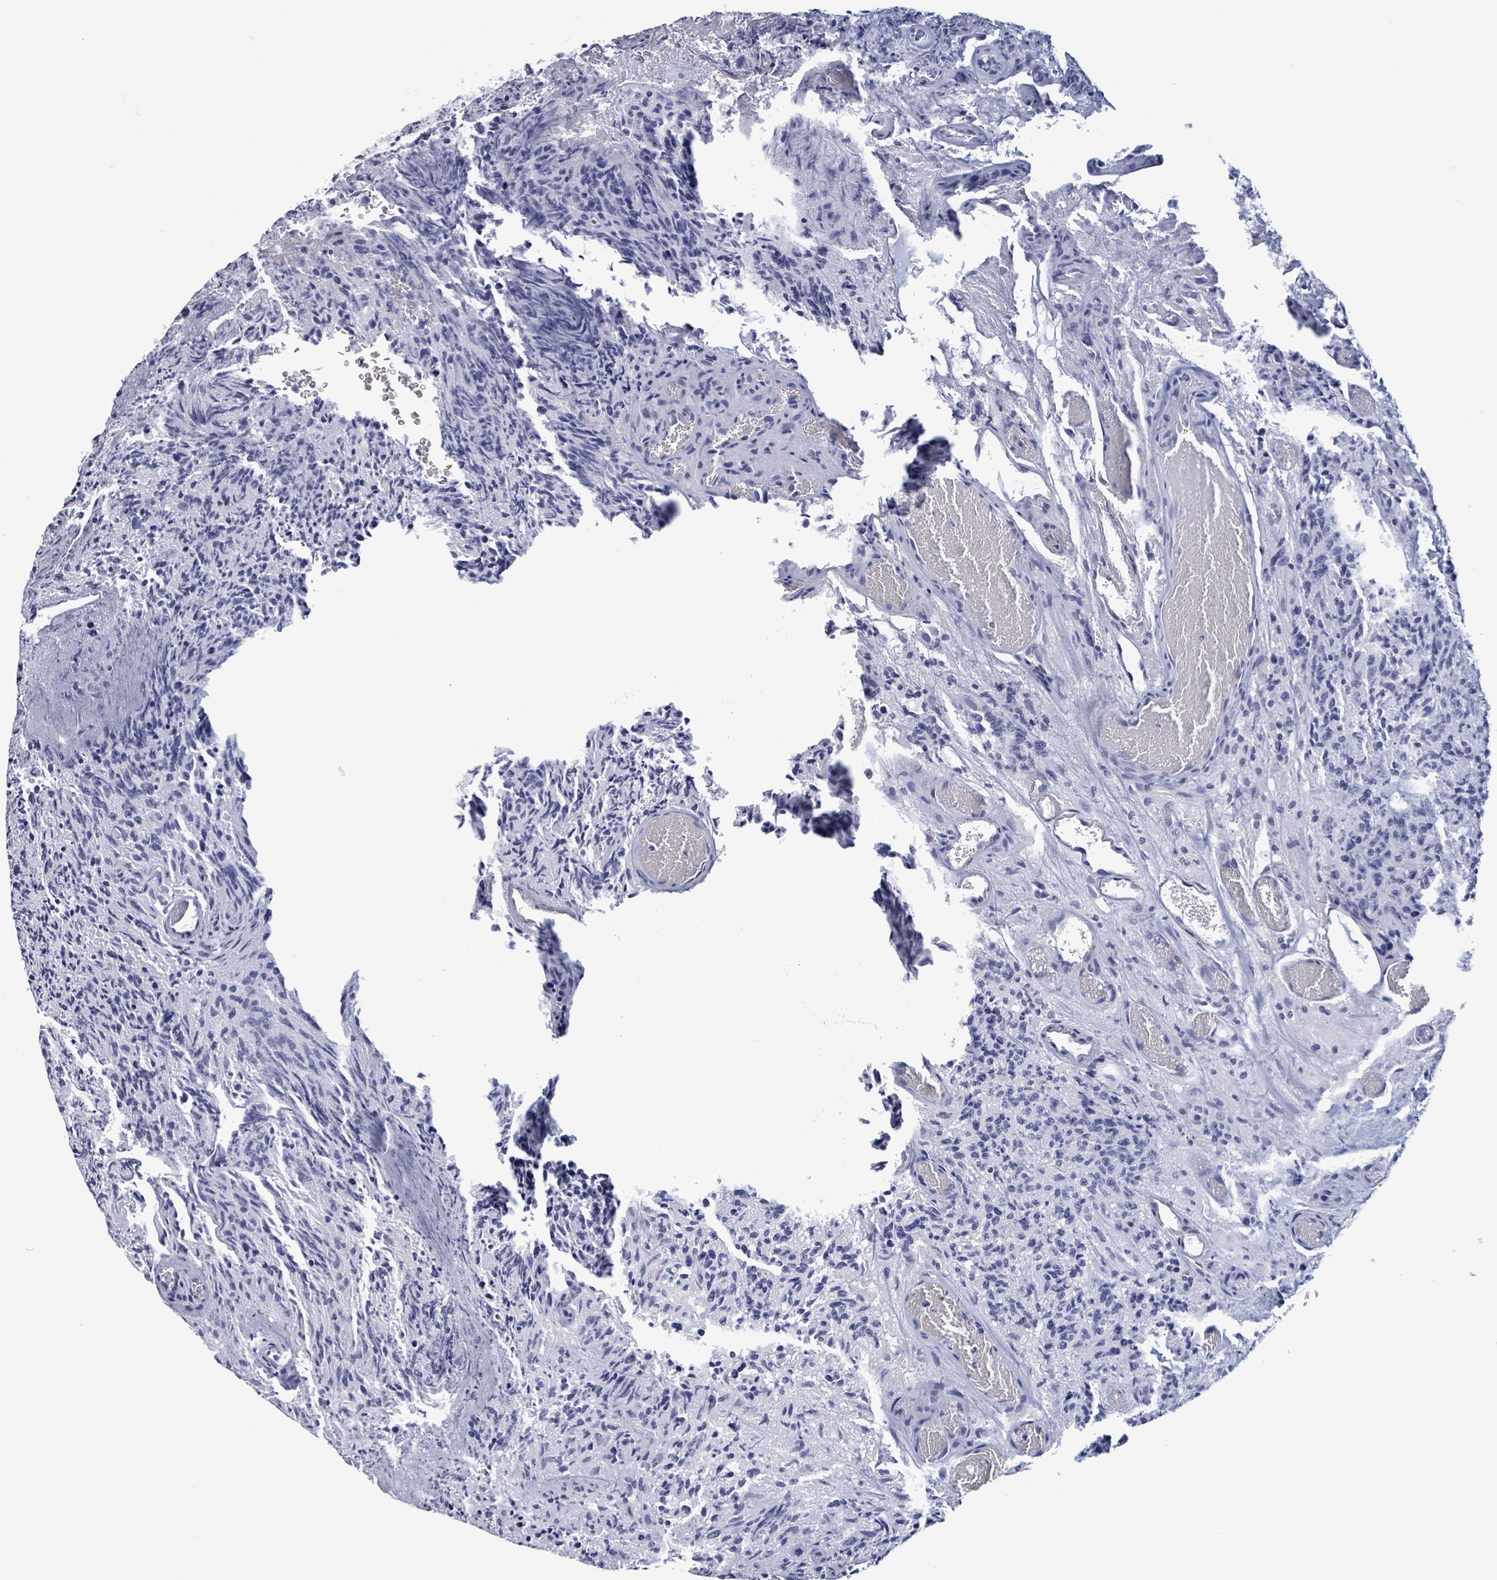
{"staining": {"intensity": "negative", "quantity": "none", "location": "none"}, "tissue": "glioma", "cell_type": "Tumor cells", "image_type": "cancer", "snomed": [{"axis": "morphology", "description": "Glioma, malignant, High grade"}, {"axis": "topography", "description": "Brain"}], "caption": "An image of high-grade glioma (malignant) stained for a protein shows no brown staining in tumor cells. (DAB (3,3'-diaminobenzidine) immunohistochemistry visualized using brightfield microscopy, high magnification).", "gene": "NKX2-1", "patient": {"sex": "male", "age": 36}}